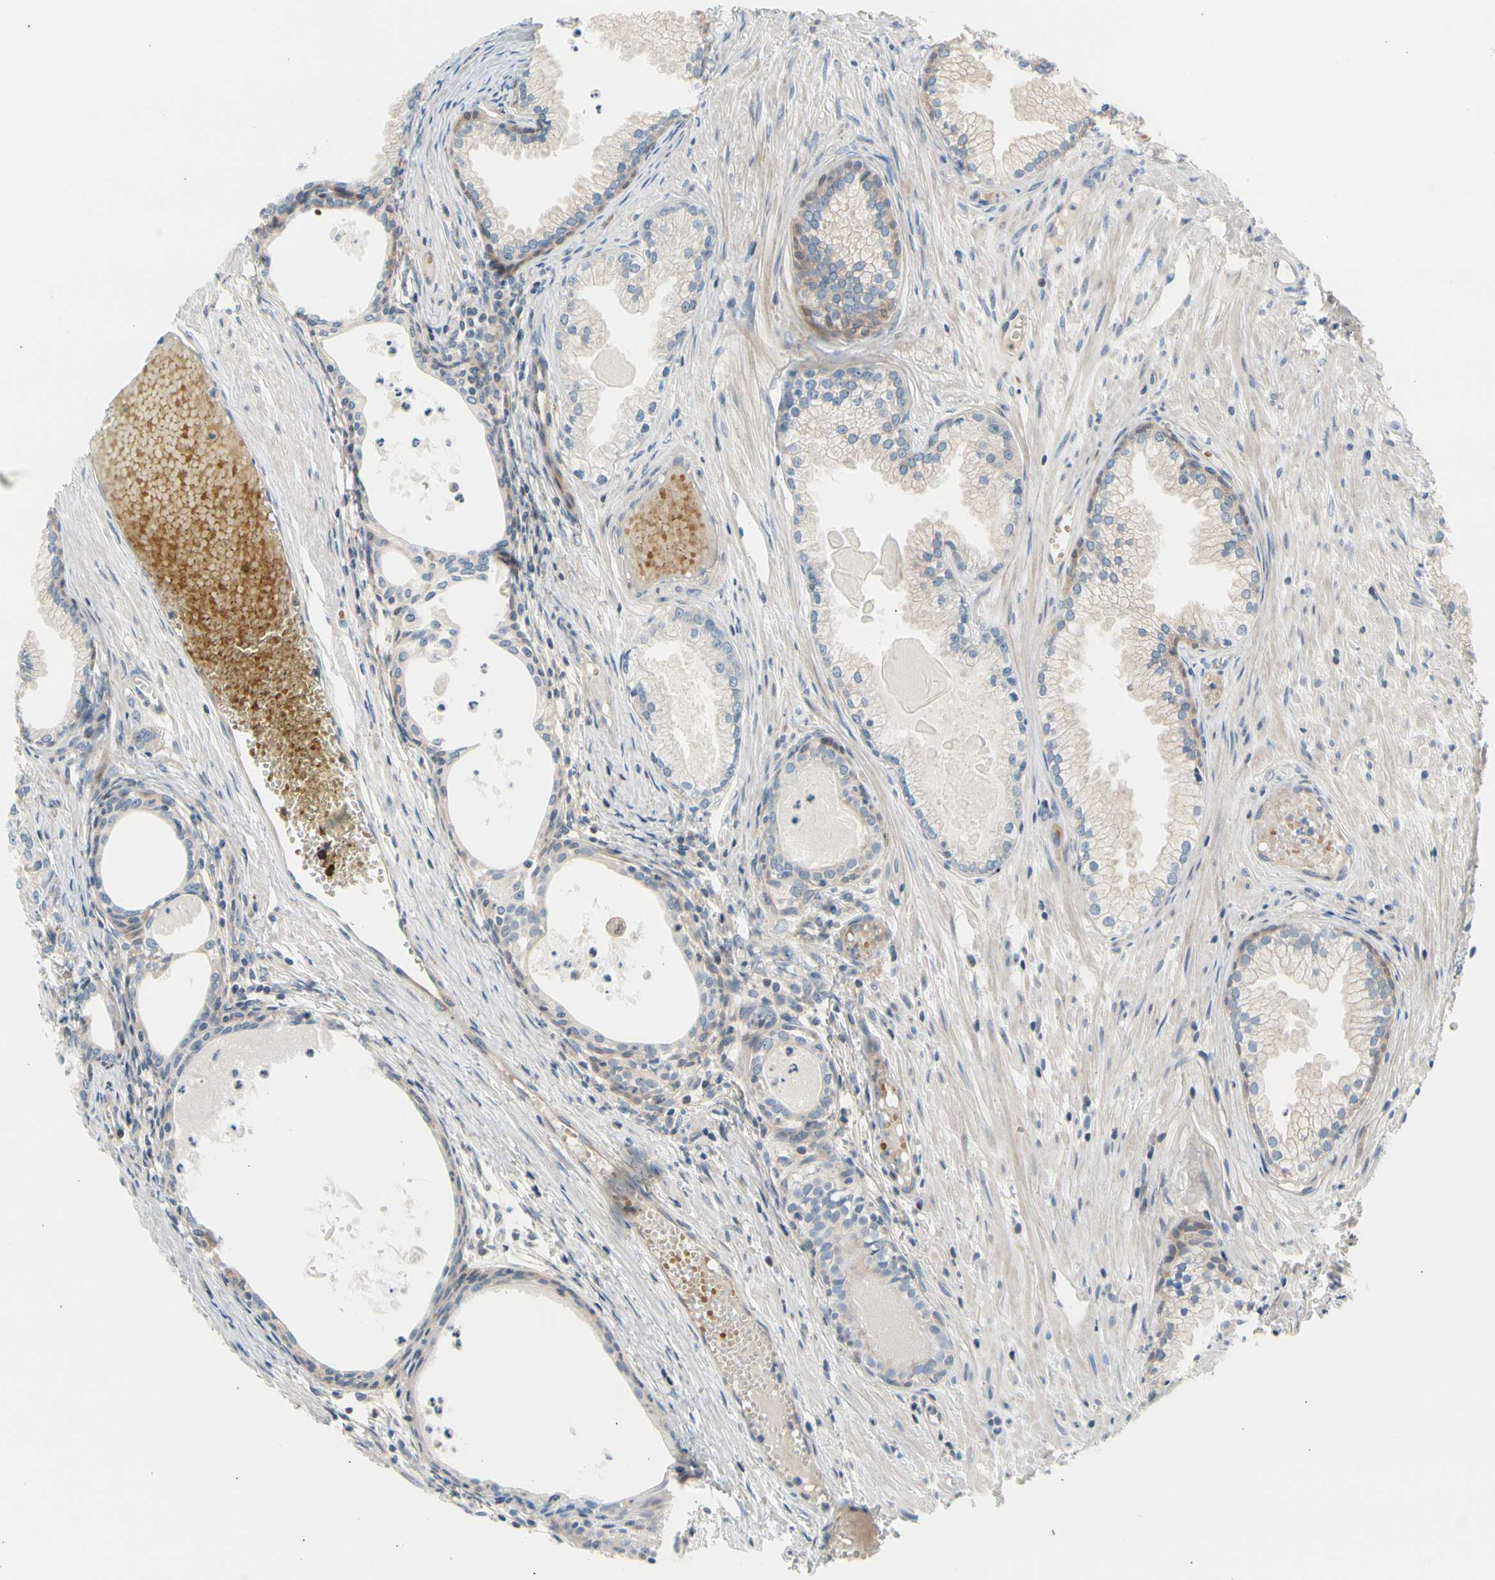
{"staining": {"intensity": "negative", "quantity": "none", "location": "none"}, "tissue": "prostate cancer", "cell_type": "Tumor cells", "image_type": "cancer", "snomed": [{"axis": "morphology", "description": "Adenocarcinoma, Low grade"}, {"axis": "topography", "description": "Prostate"}], "caption": "Prostate cancer was stained to show a protein in brown. There is no significant positivity in tumor cells.", "gene": "MAP3K3", "patient": {"sex": "male", "age": 72}}